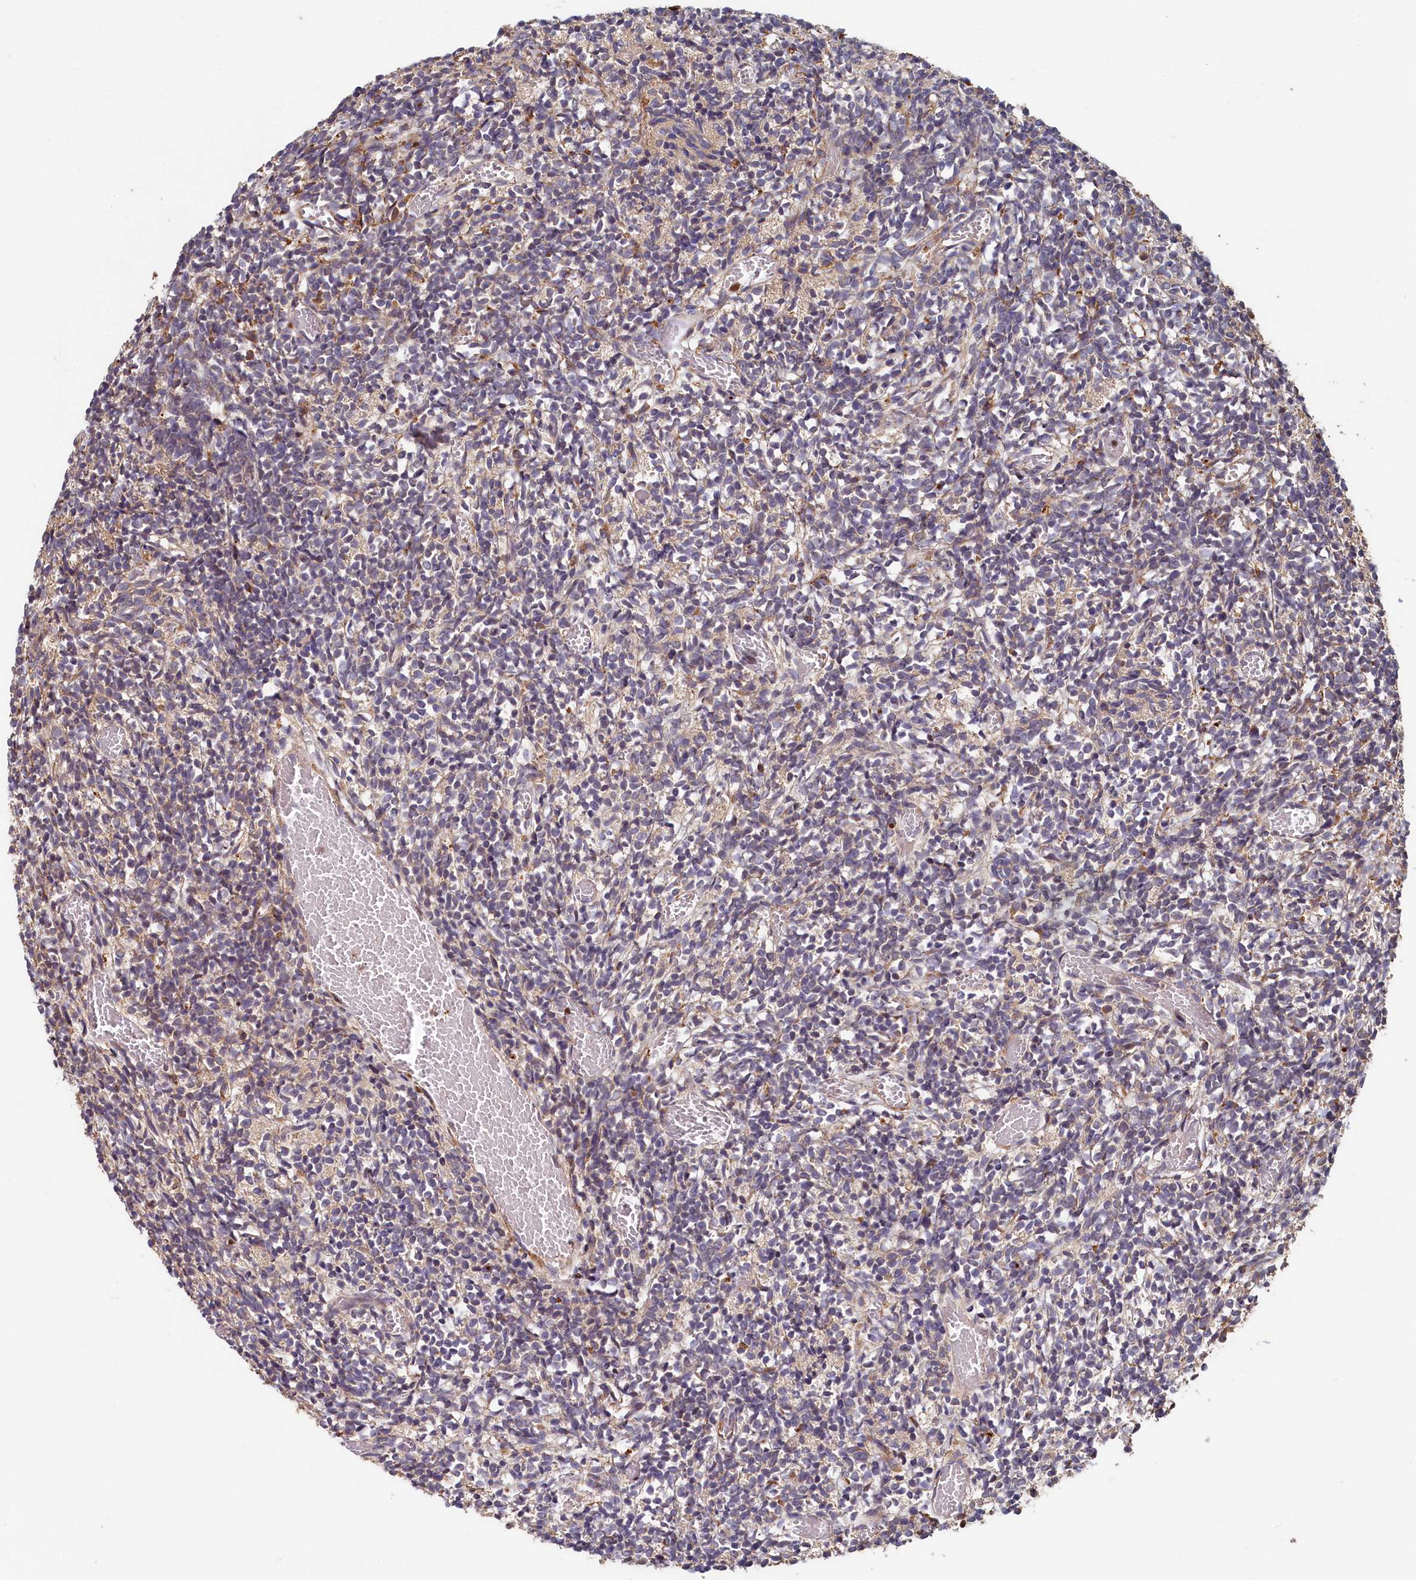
{"staining": {"intensity": "weak", "quantity": "<25%", "location": "cytoplasmic/membranous"}, "tissue": "glioma", "cell_type": "Tumor cells", "image_type": "cancer", "snomed": [{"axis": "morphology", "description": "Glioma, malignant, Low grade"}, {"axis": "topography", "description": "Brain"}], "caption": "DAB (3,3'-diaminobenzidine) immunohistochemical staining of human glioma demonstrates no significant positivity in tumor cells.", "gene": "TRIM23", "patient": {"sex": "female", "age": 1}}